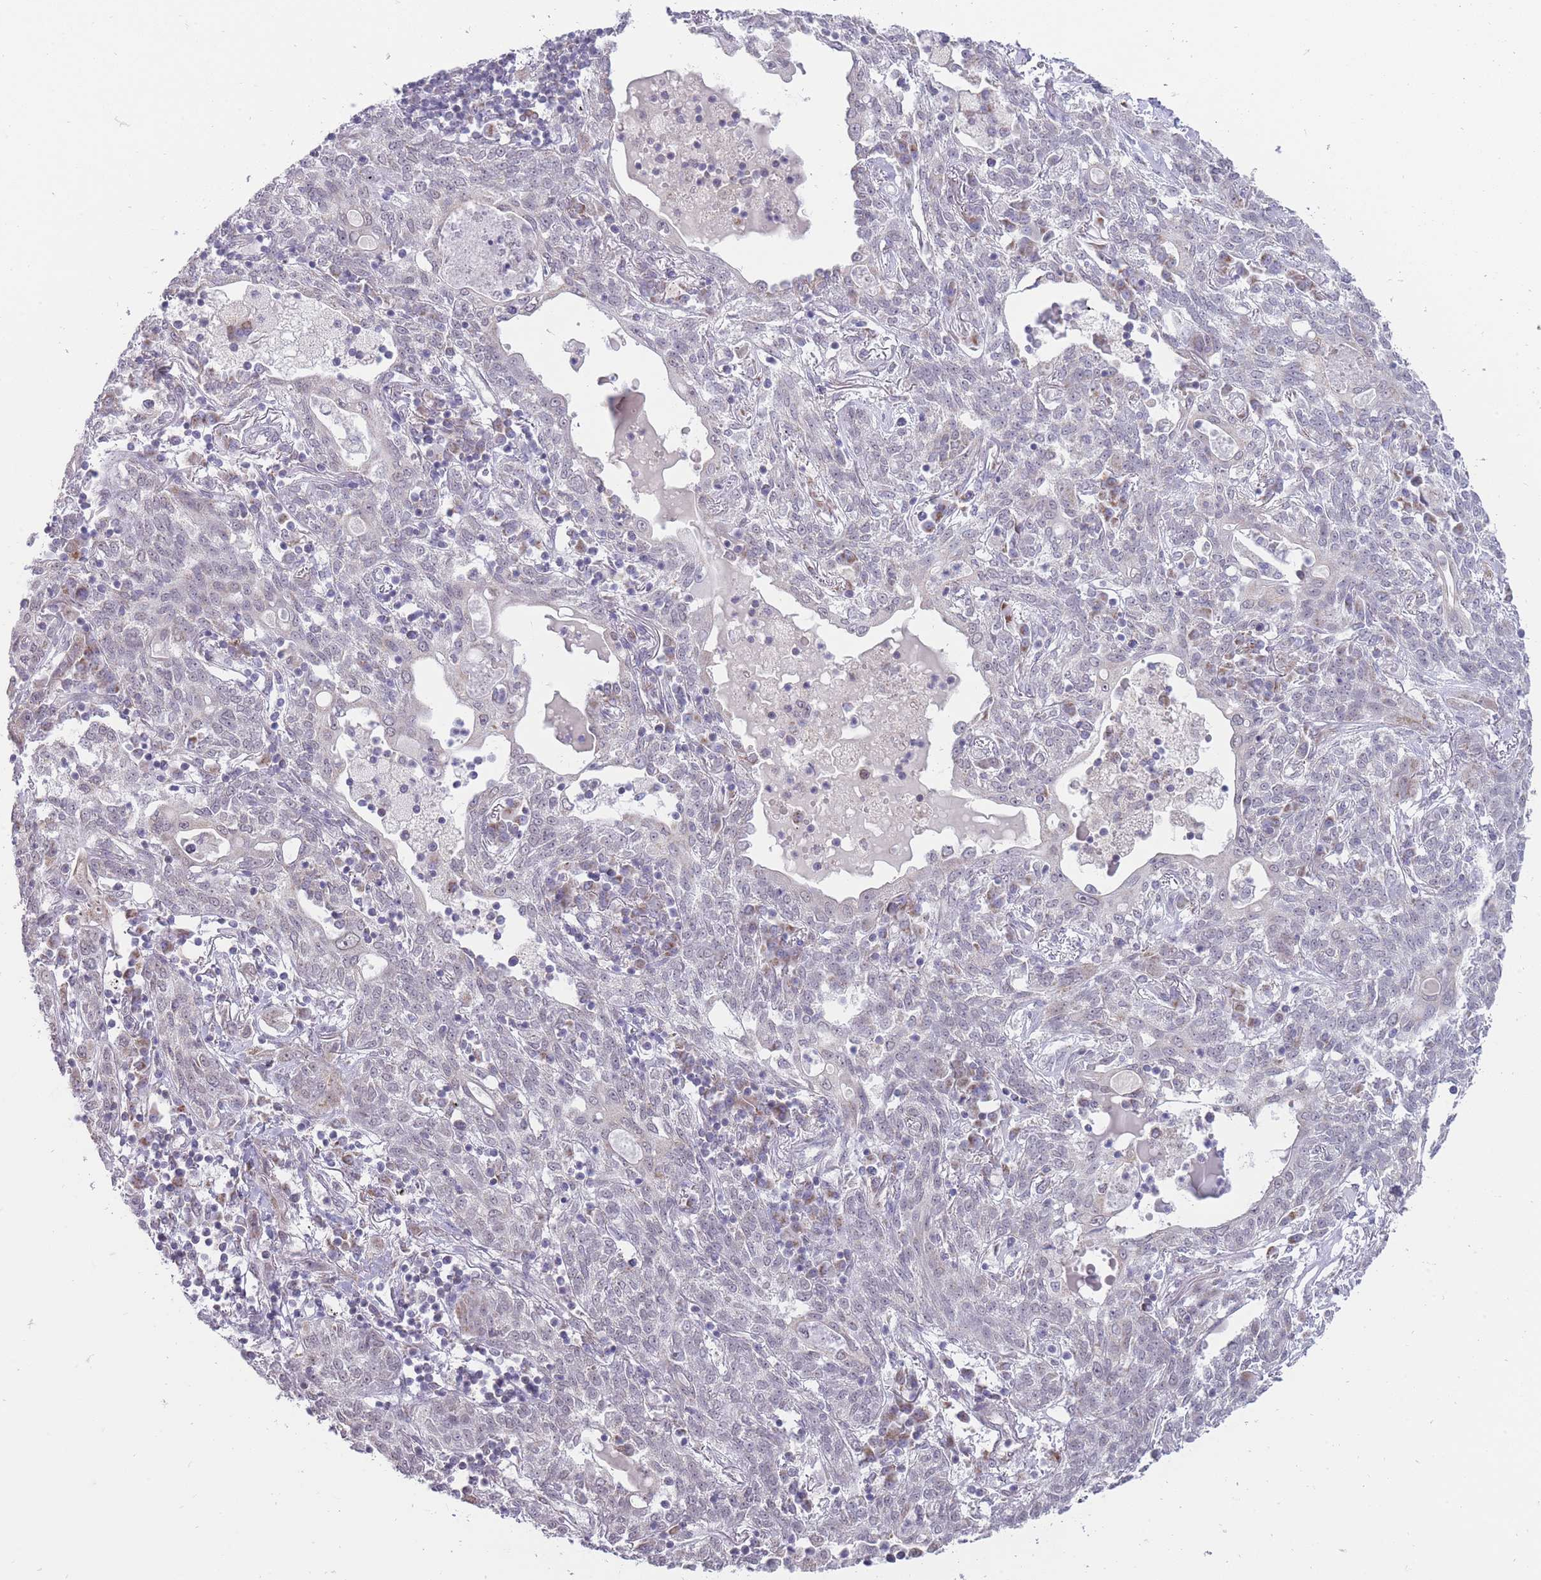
{"staining": {"intensity": "negative", "quantity": "none", "location": "none"}, "tissue": "lung cancer", "cell_type": "Tumor cells", "image_type": "cancer", "snomed": [{"axis": "morphology", "description": "Squamous cell carcinoma, NOS"}, {"axis": "topography", "description": "Lung"}], "caption": "Immunohistochemistry (IHC) histopathology image of neoplastic tissue: human lung squamous cell carcinoma stained with DAB displays no significant protein expression in tumor cells.", "gene": "NELL1", "patient": {"sex": "female", "age": 70}}